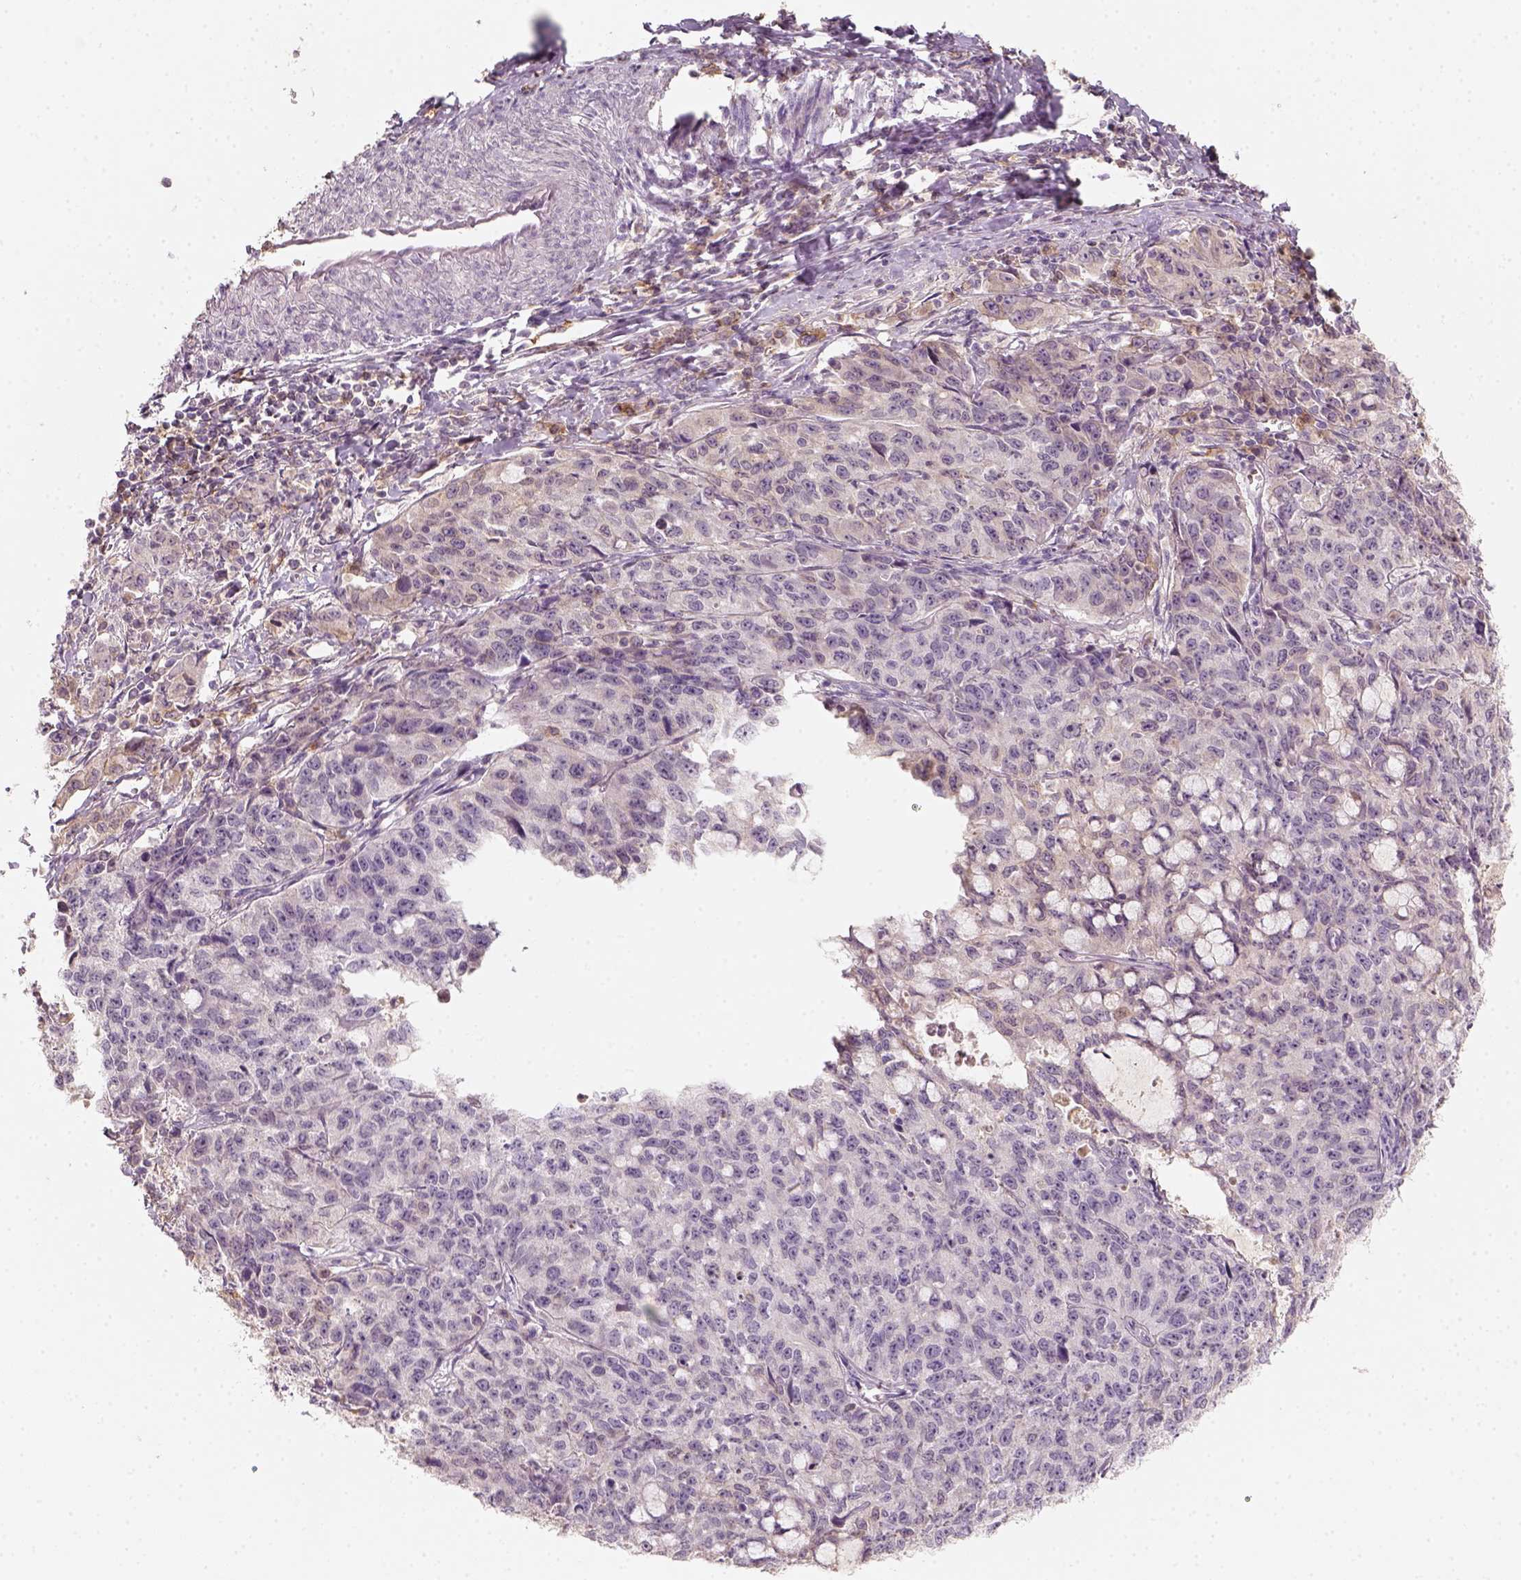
{"staining": {"intensity": "weak", "quantity": "<25%", "location": "cytoplasmic/membranous"}, "tissue": "cervical cancer", "cell_type": "Tumor cells", "image_type": "cancer", "snomed": [{"axis": "morphology", "description": "Squamous cell carcinoma, NOS"}, {"axis": "topography", "description": "Cervix"}], "caption": "IHC image of human squamous cell carcinoma (cervical) stained for a protein (brown), which reveals no staining in tumor cells.", "gene": "AQP9", "patient": {"sex": "female", "age": 28}}